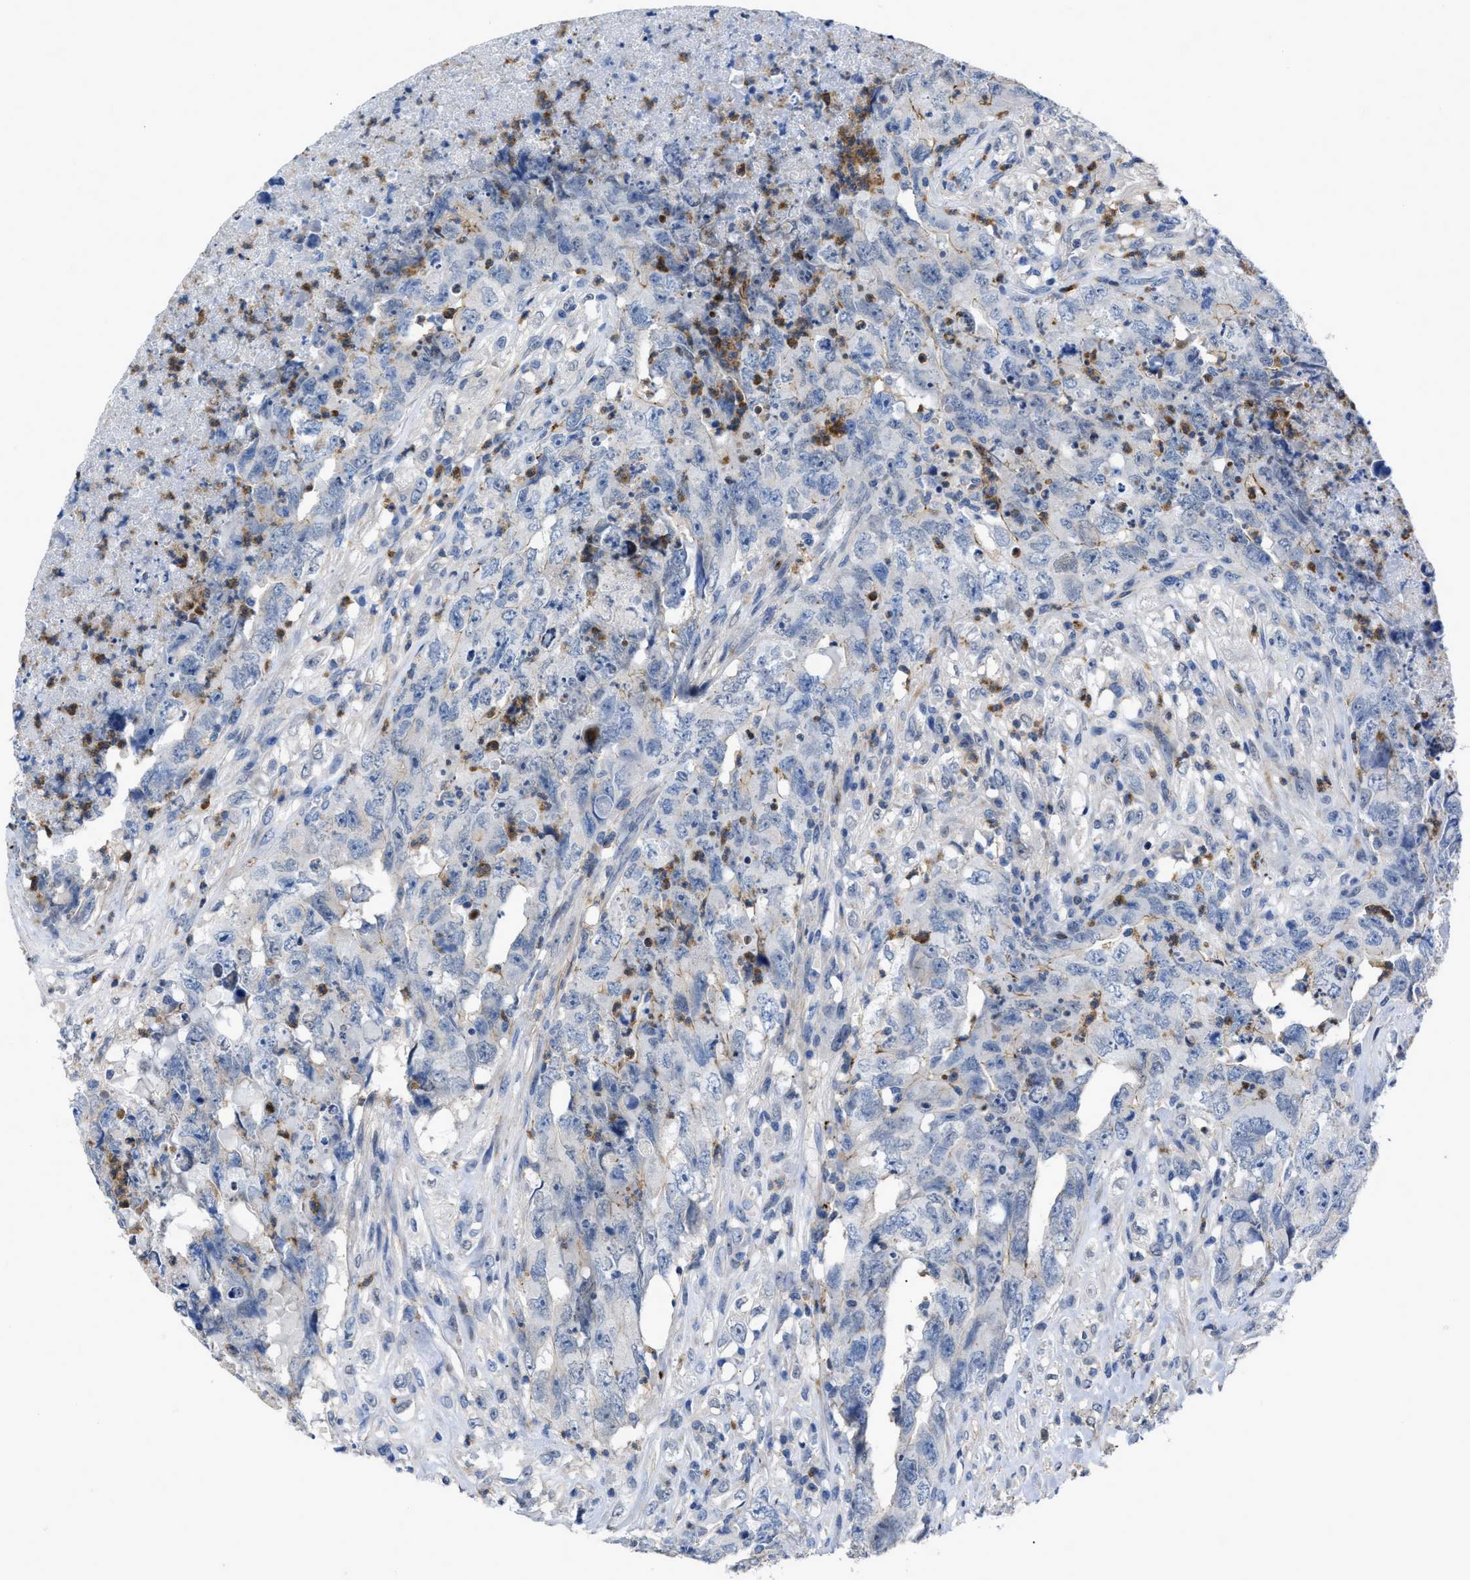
{"staining": {"intensity": "negative", "quantity": "none", "location": "none"}, "tissue": "testis cancer", "cell_type": "Tumor cells", "image_type": "cancer", "snomed": [{"axis": "morphology", "description": "Carcinoma, Embryonal, NOS"}, {"axis": "topography", "description": "Testis"}], "caption": "Immunohistochemistry (IHC) photomicrograph of neoplastic tissue: testis embryonal carcinoma stained with DAB reveals no significant protein positivity in tumor cells. Nuclei are stained in blue.", "gene": "PRMT2", "patient": {"sex": "male", "age": 32}}